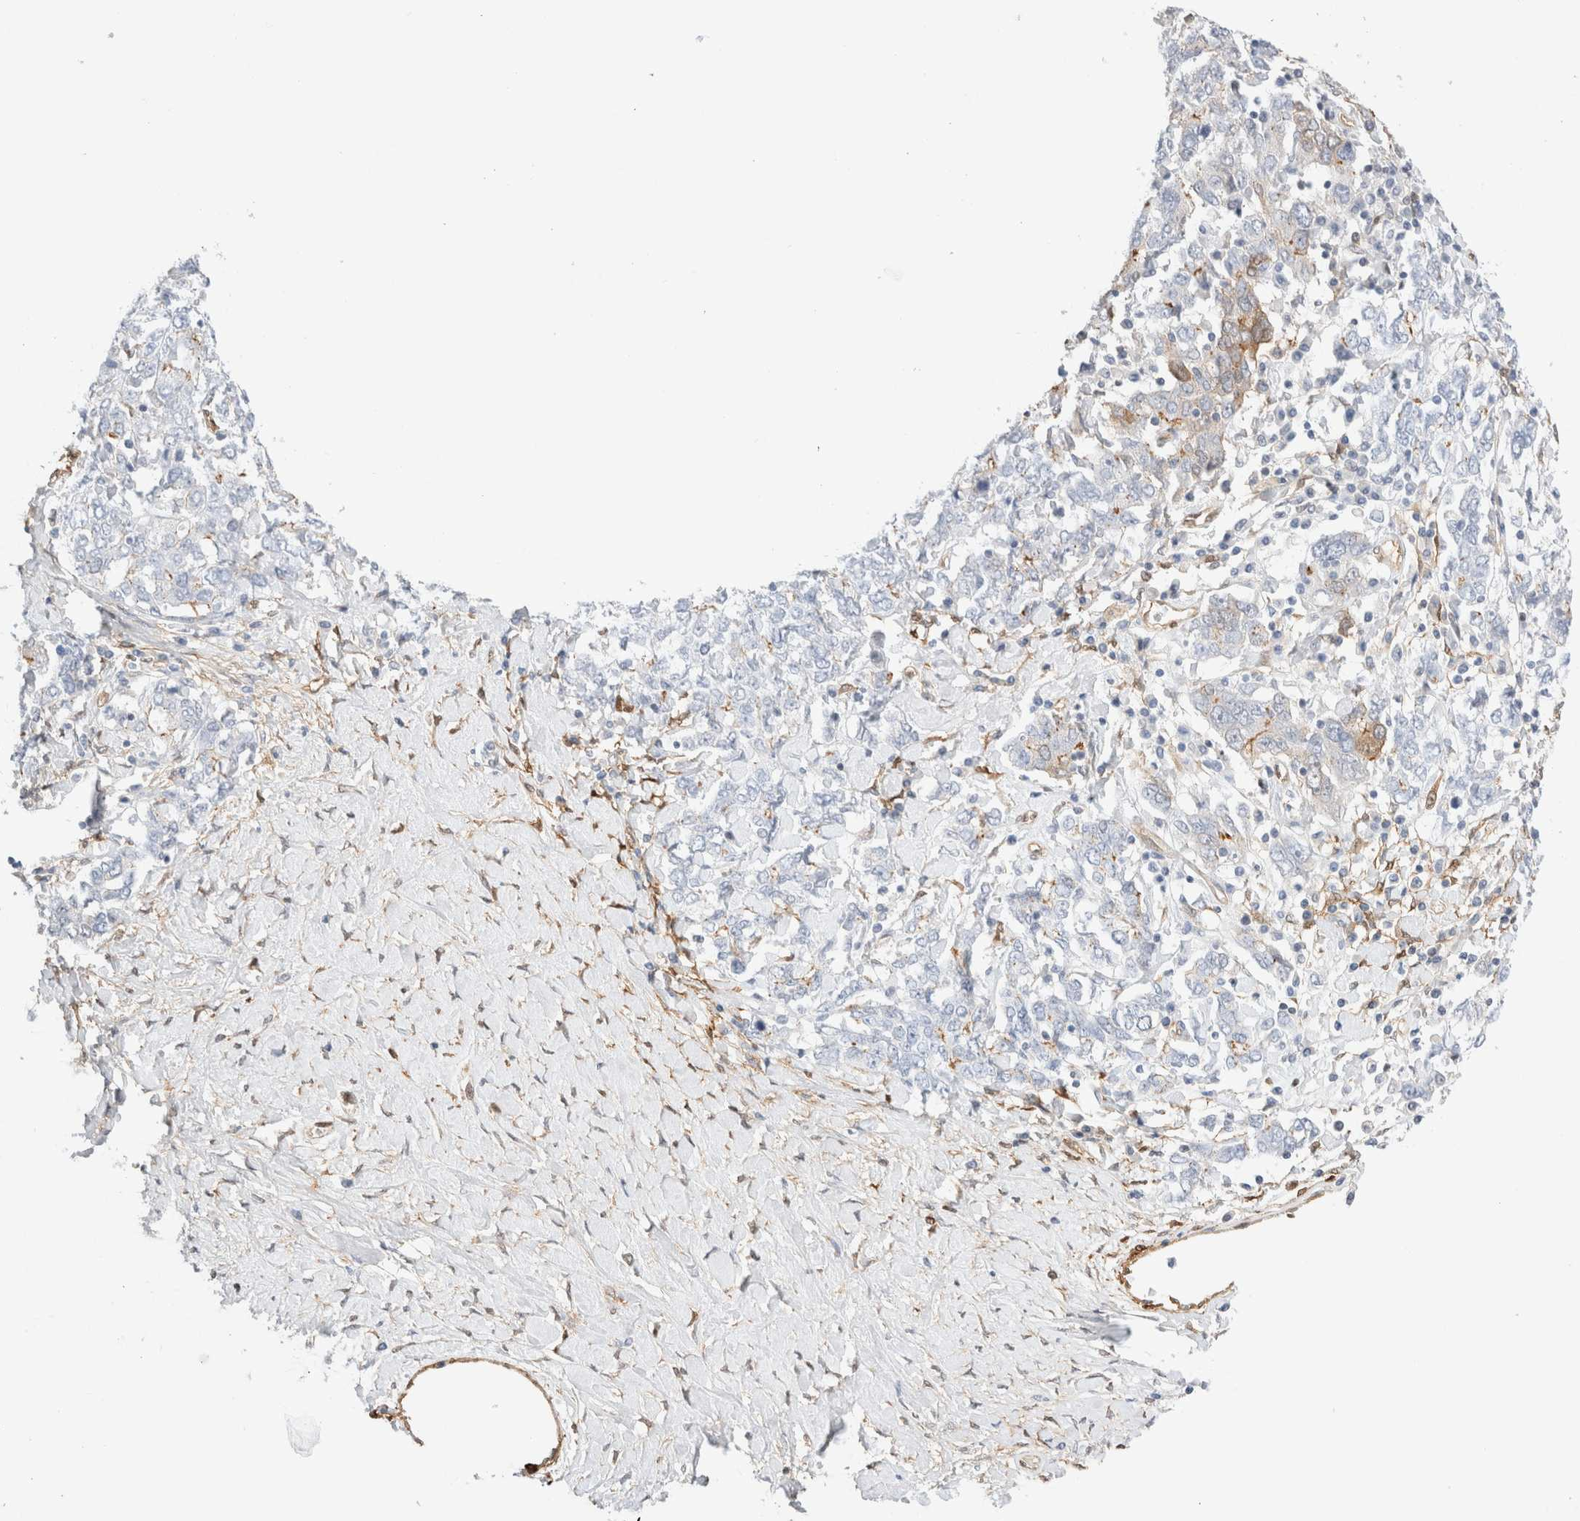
{"staining": {"intensity": "moderate", "quantity": "<25%", "location": "cytoplasmic/membranous"}, "tissue": "ovarian cancer", "cell_type": "Tumor cells", "image_type": "cancer", "snomed": [{"axis": "morphology", "description": "Carcinoma, endometroid"}, {"axis": "topography", "description": "Ovary"}], "caption": "Protein expression analysis of endometroid carcinoma (ovarian) reveals moderate cytoplasmic/membranous positivity in about <25% of tumor cells. (DAB (3,3'-diaminobenzidine) IHC, brown staining for protein, blue staining for nuclei).", "gene": "LMCD1", "patient": {"sex": "female", "age": 62}}